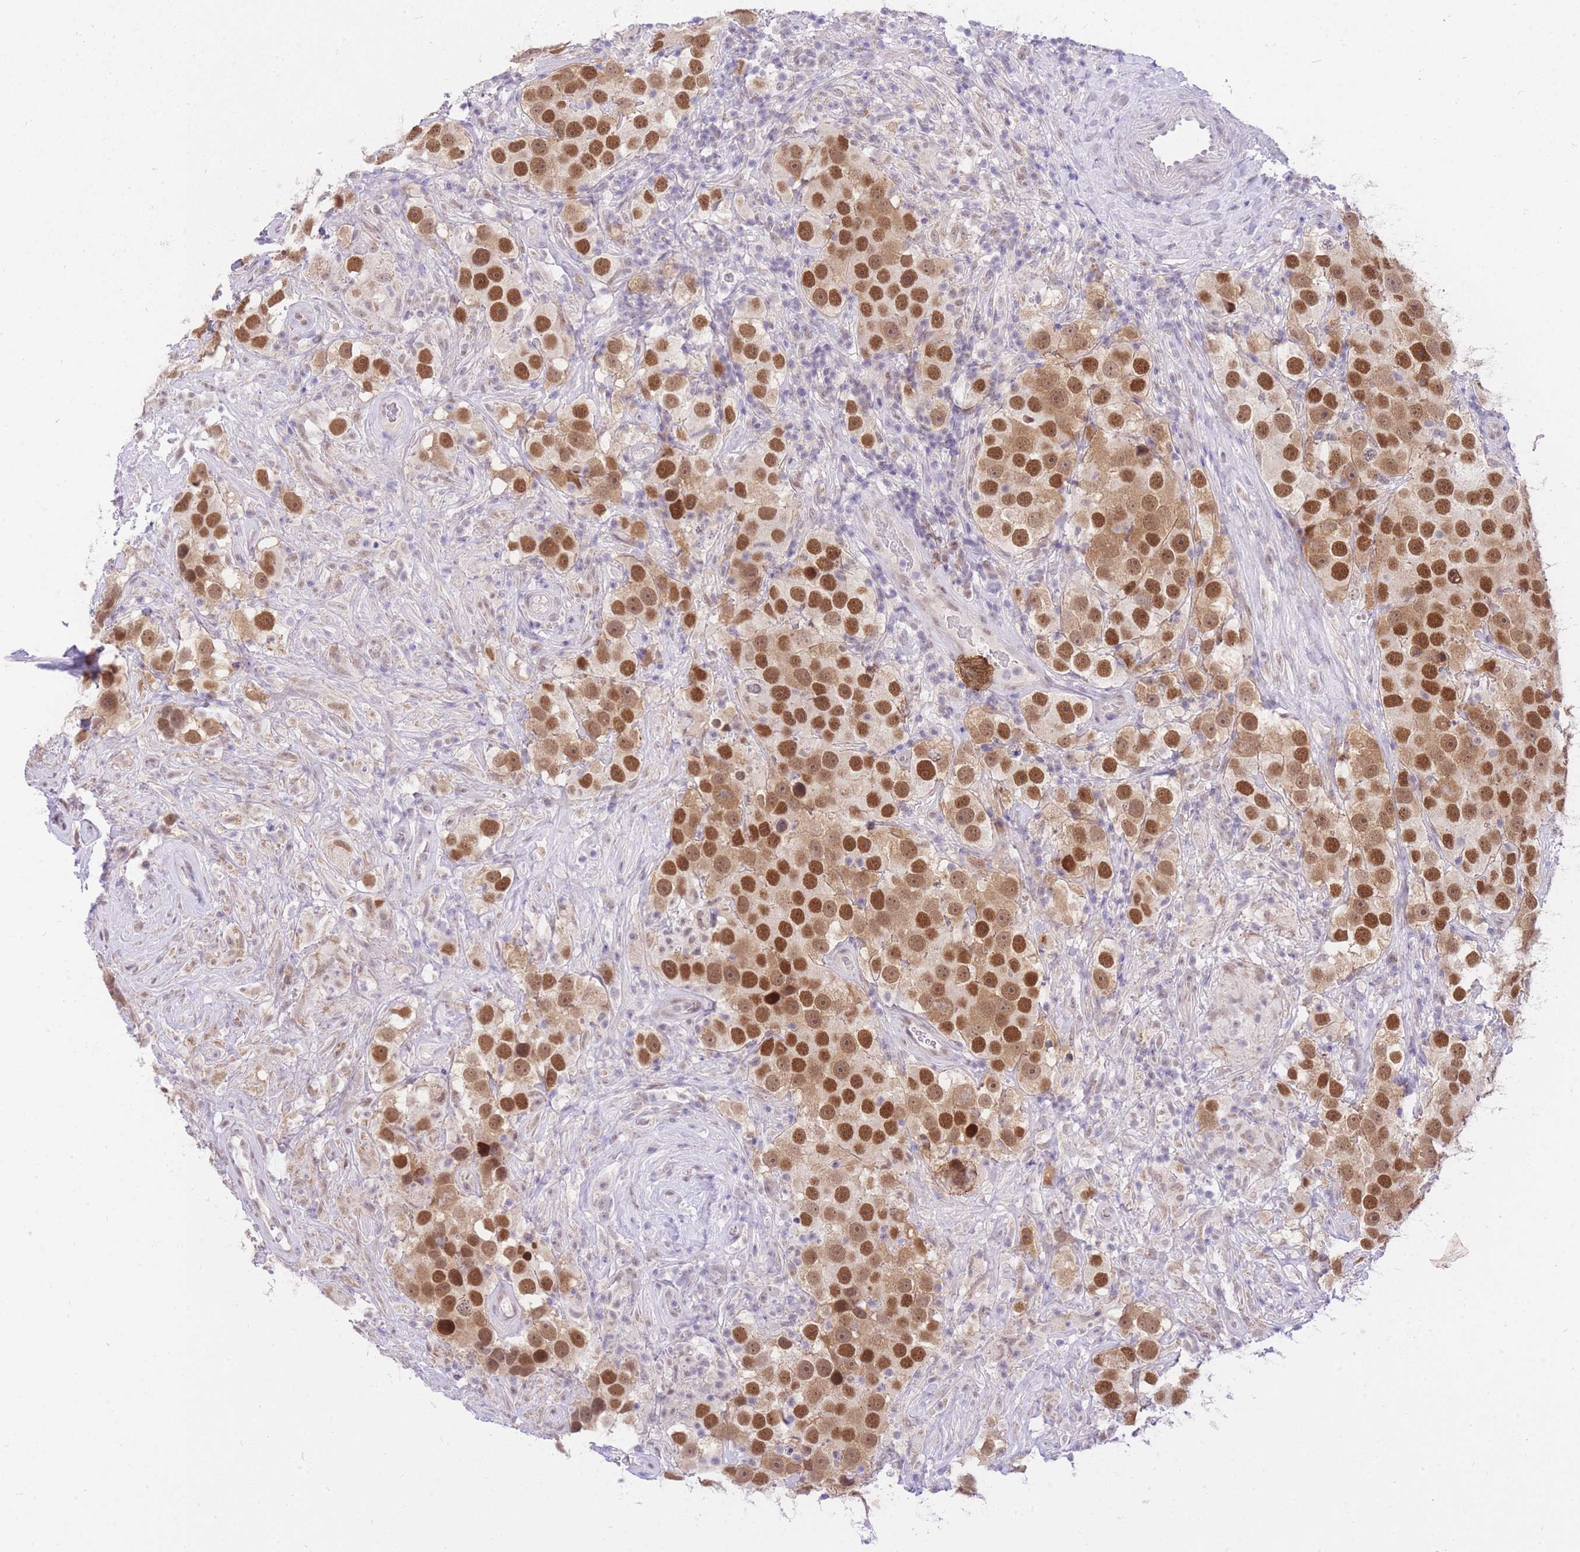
{"staining": {"intensity": "strong", "quantity": ">75%", "location": "nuclear"}, "tissue": "testis cancer", "cell_type": "Tumor cells", "image_type": "cancer", "snomed": [{"axis": "morphology", "description": "Seminoma, NOS"}, {"axis": "topography", "description": "Testis"}], "caption": "The photomicrograph displays immunohistochemical staining of seminoma (testis). There is strong nuclear positivity is identified in about >75% of tumor cells.", "gene": "UBXN7", "patient": {"sex": "male", "age": 49}}